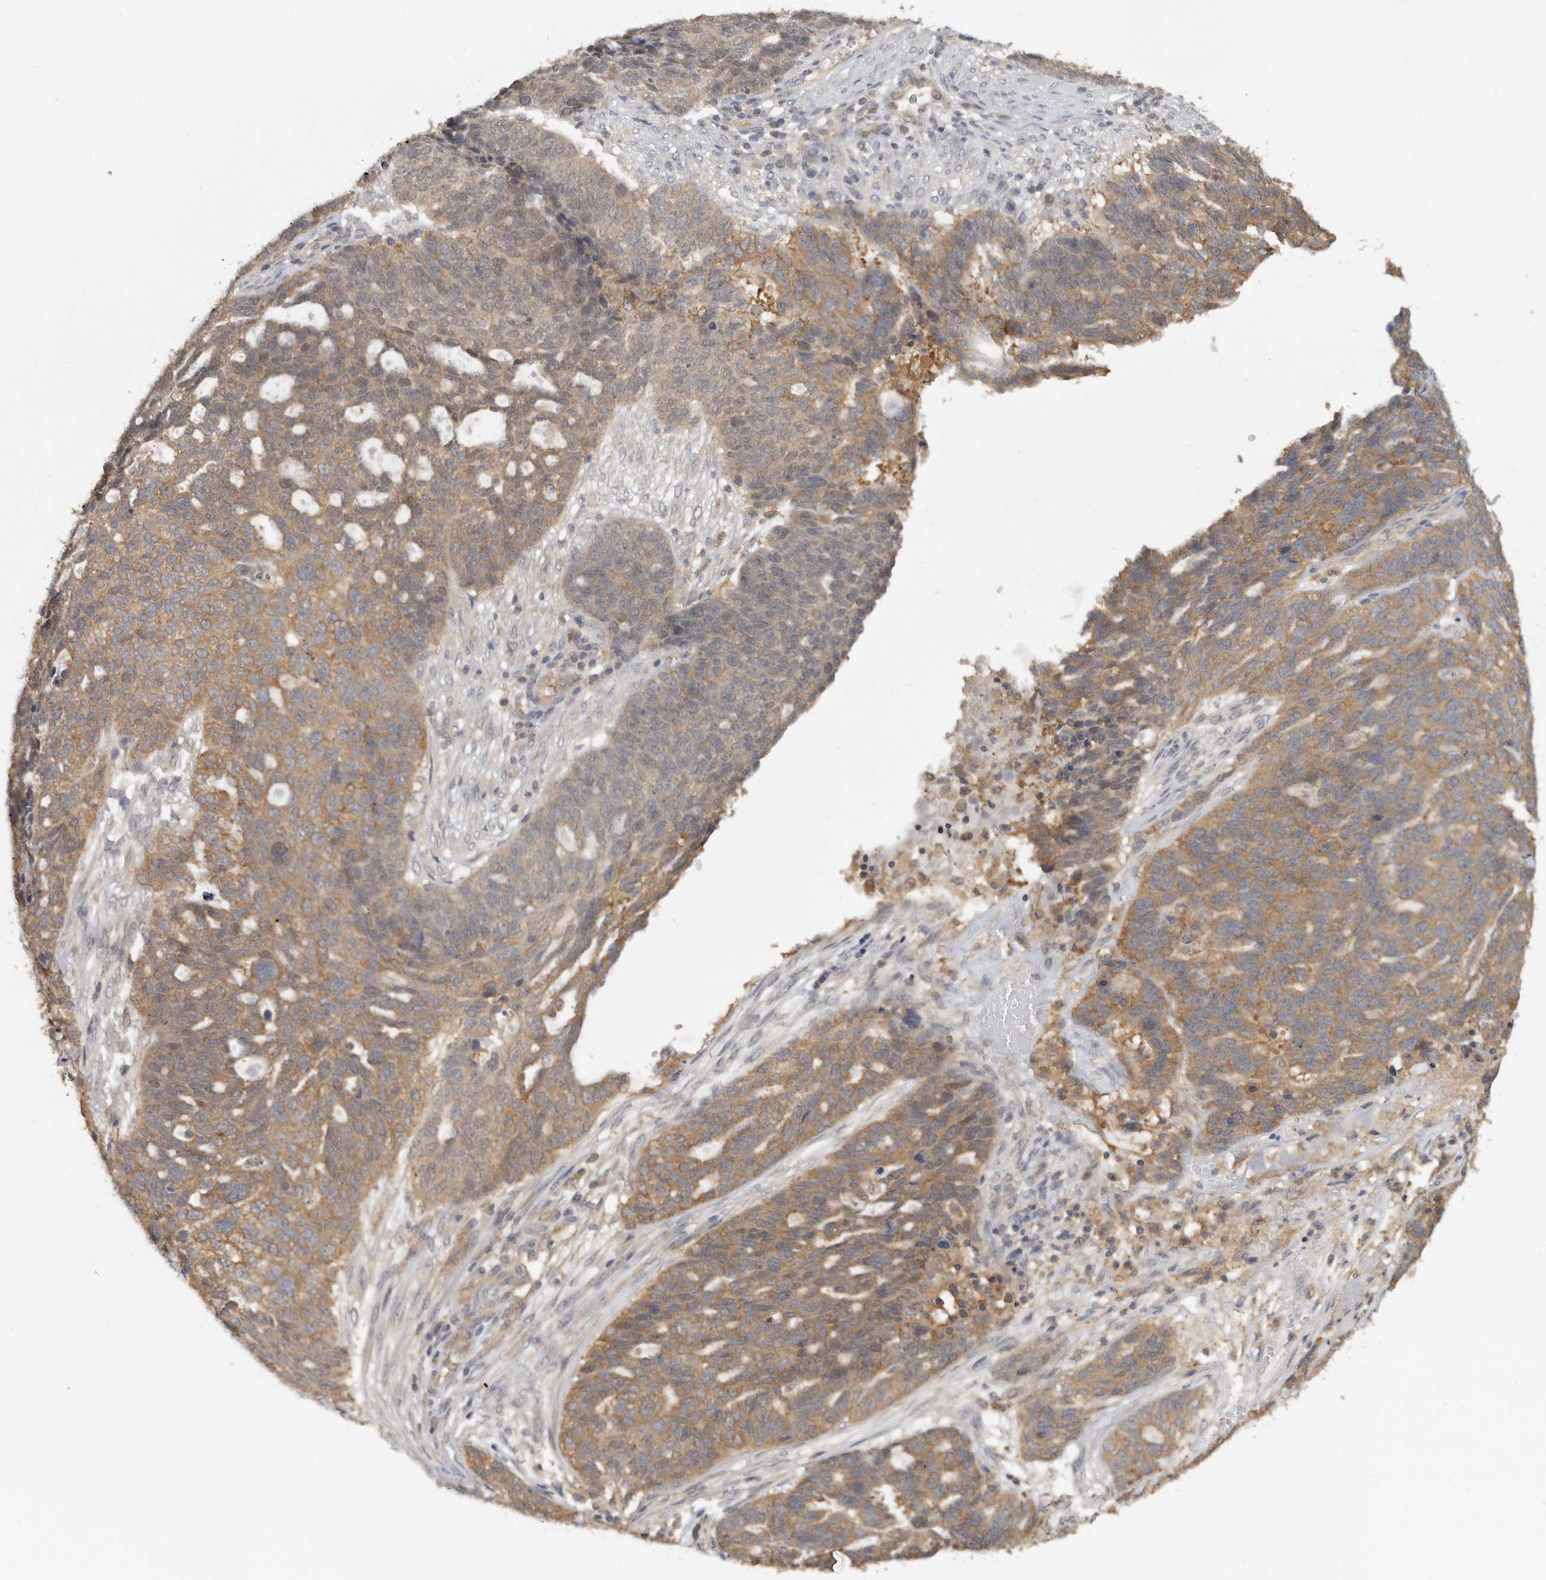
{"staining": {"intensity": "moderate", "quantity": ">75%", "location": "cytoplasmic/membranous"}, "tissue": "ovarian cancer", "cell_type": "Tumor cells", "image_type": "cancer", "snomed": [{"axis": "morphology", "description": "Cystadenocarcinoma, serous, NOS"}, {"axis": "topography", "description": "Ovary"}], "caption": "Immunohistochemical staining of human ovarian cancer demonstrates medium levels of moderate cytoplasmic/membranous staining in about >75% of tumor cells.", "gene": "CCT8", "patient": {"sex": "female", "age": 59}}